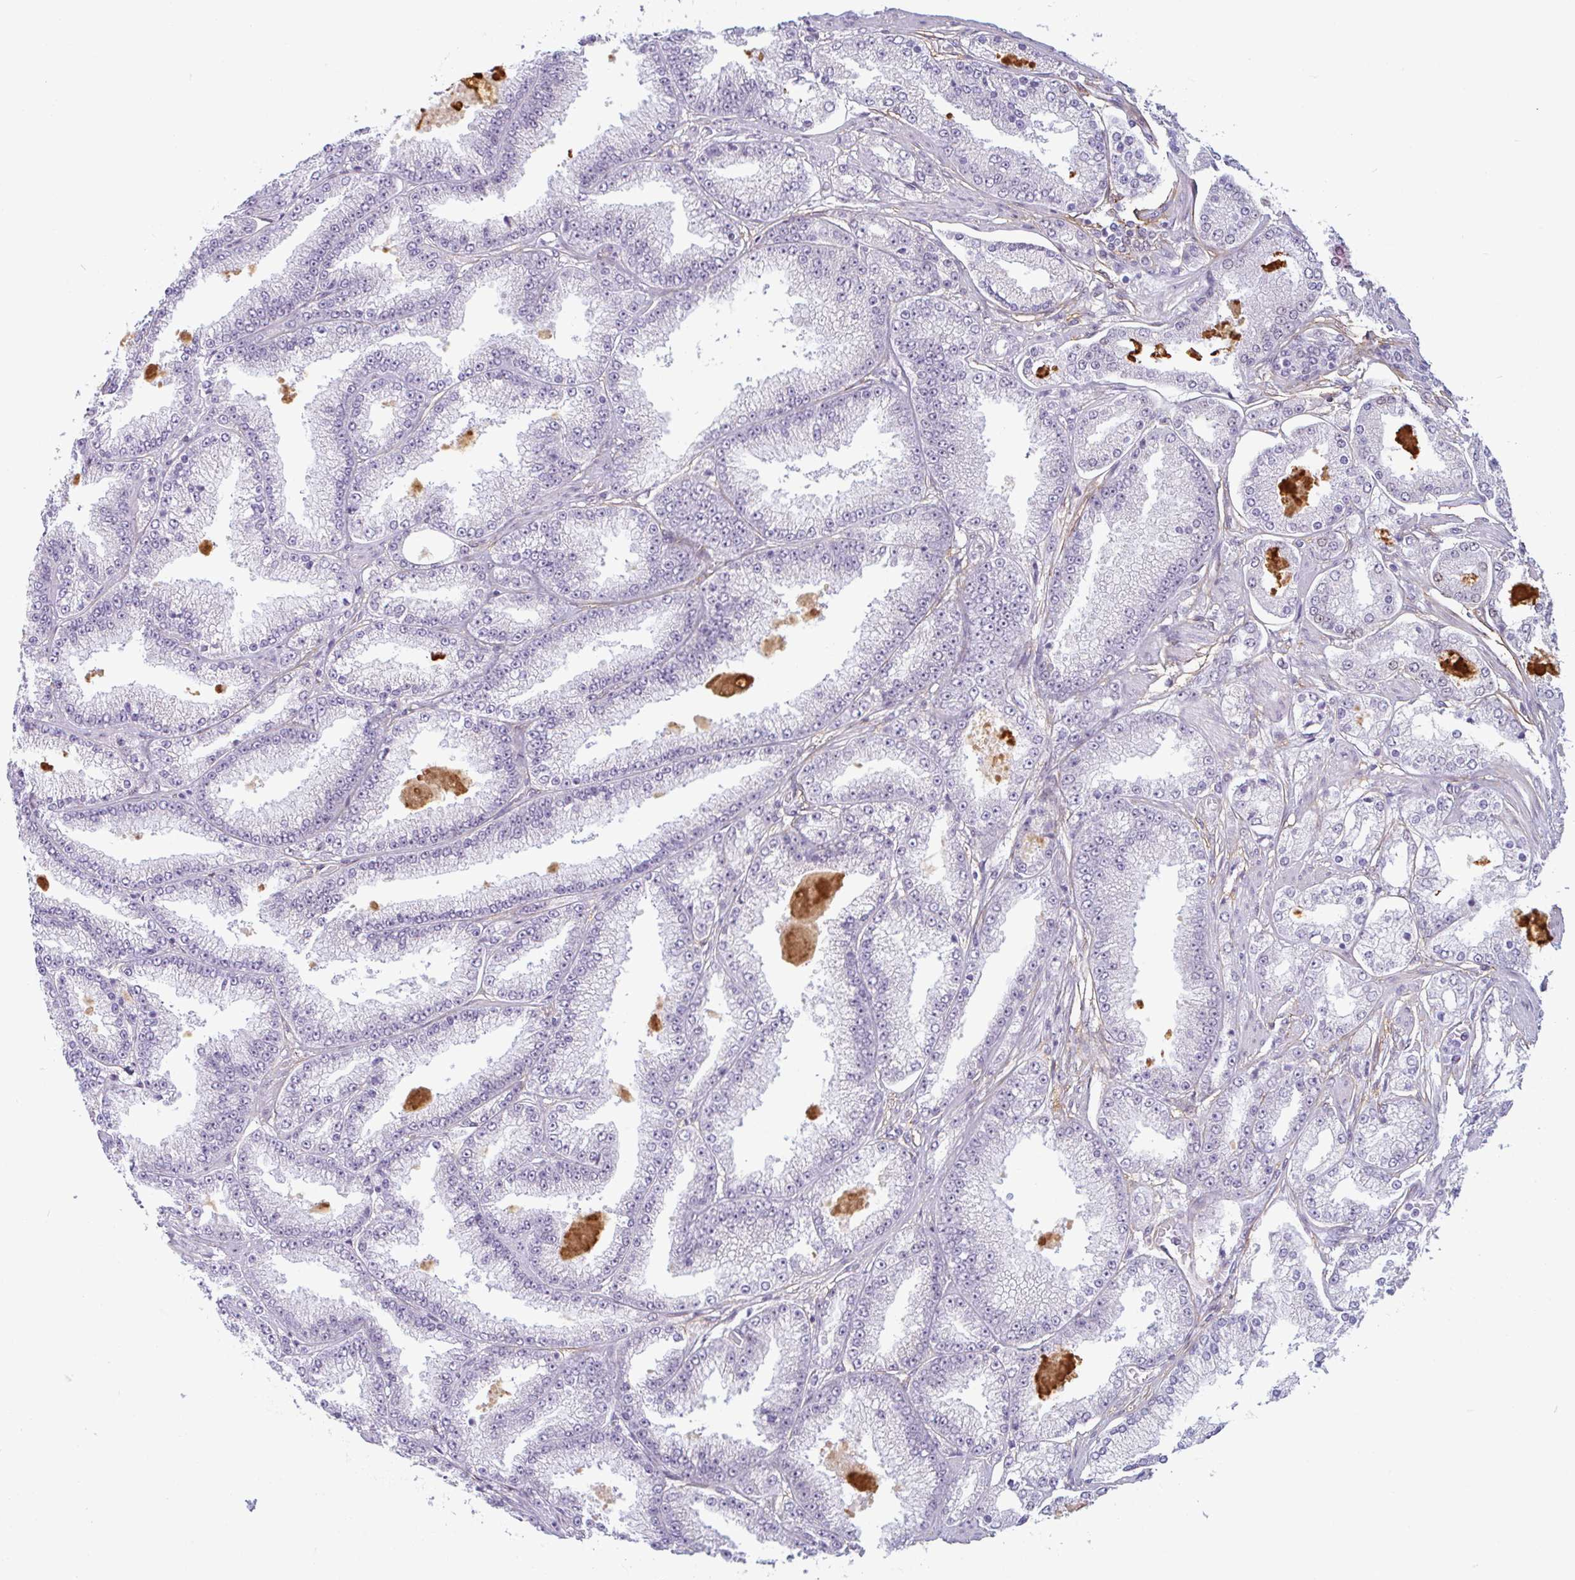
{"staining": {"intensity": "negative", "quantity": "none", "location": "none"}, "tissue": "prostate cancer", "cell_type": "Tumor cells", "image_type": "cancer", "snomed": [{"axis": "morphology", "description": "Adenocarcinoma, High grade"}, {"axis": "topography", "description": "Prostate"}], "caption": "Human prostate cancer stained for a protein using IHC reveals no expression in tumor cells.", "gene": "TMEM119", "patient": {"sex": "male", "age": 68}}